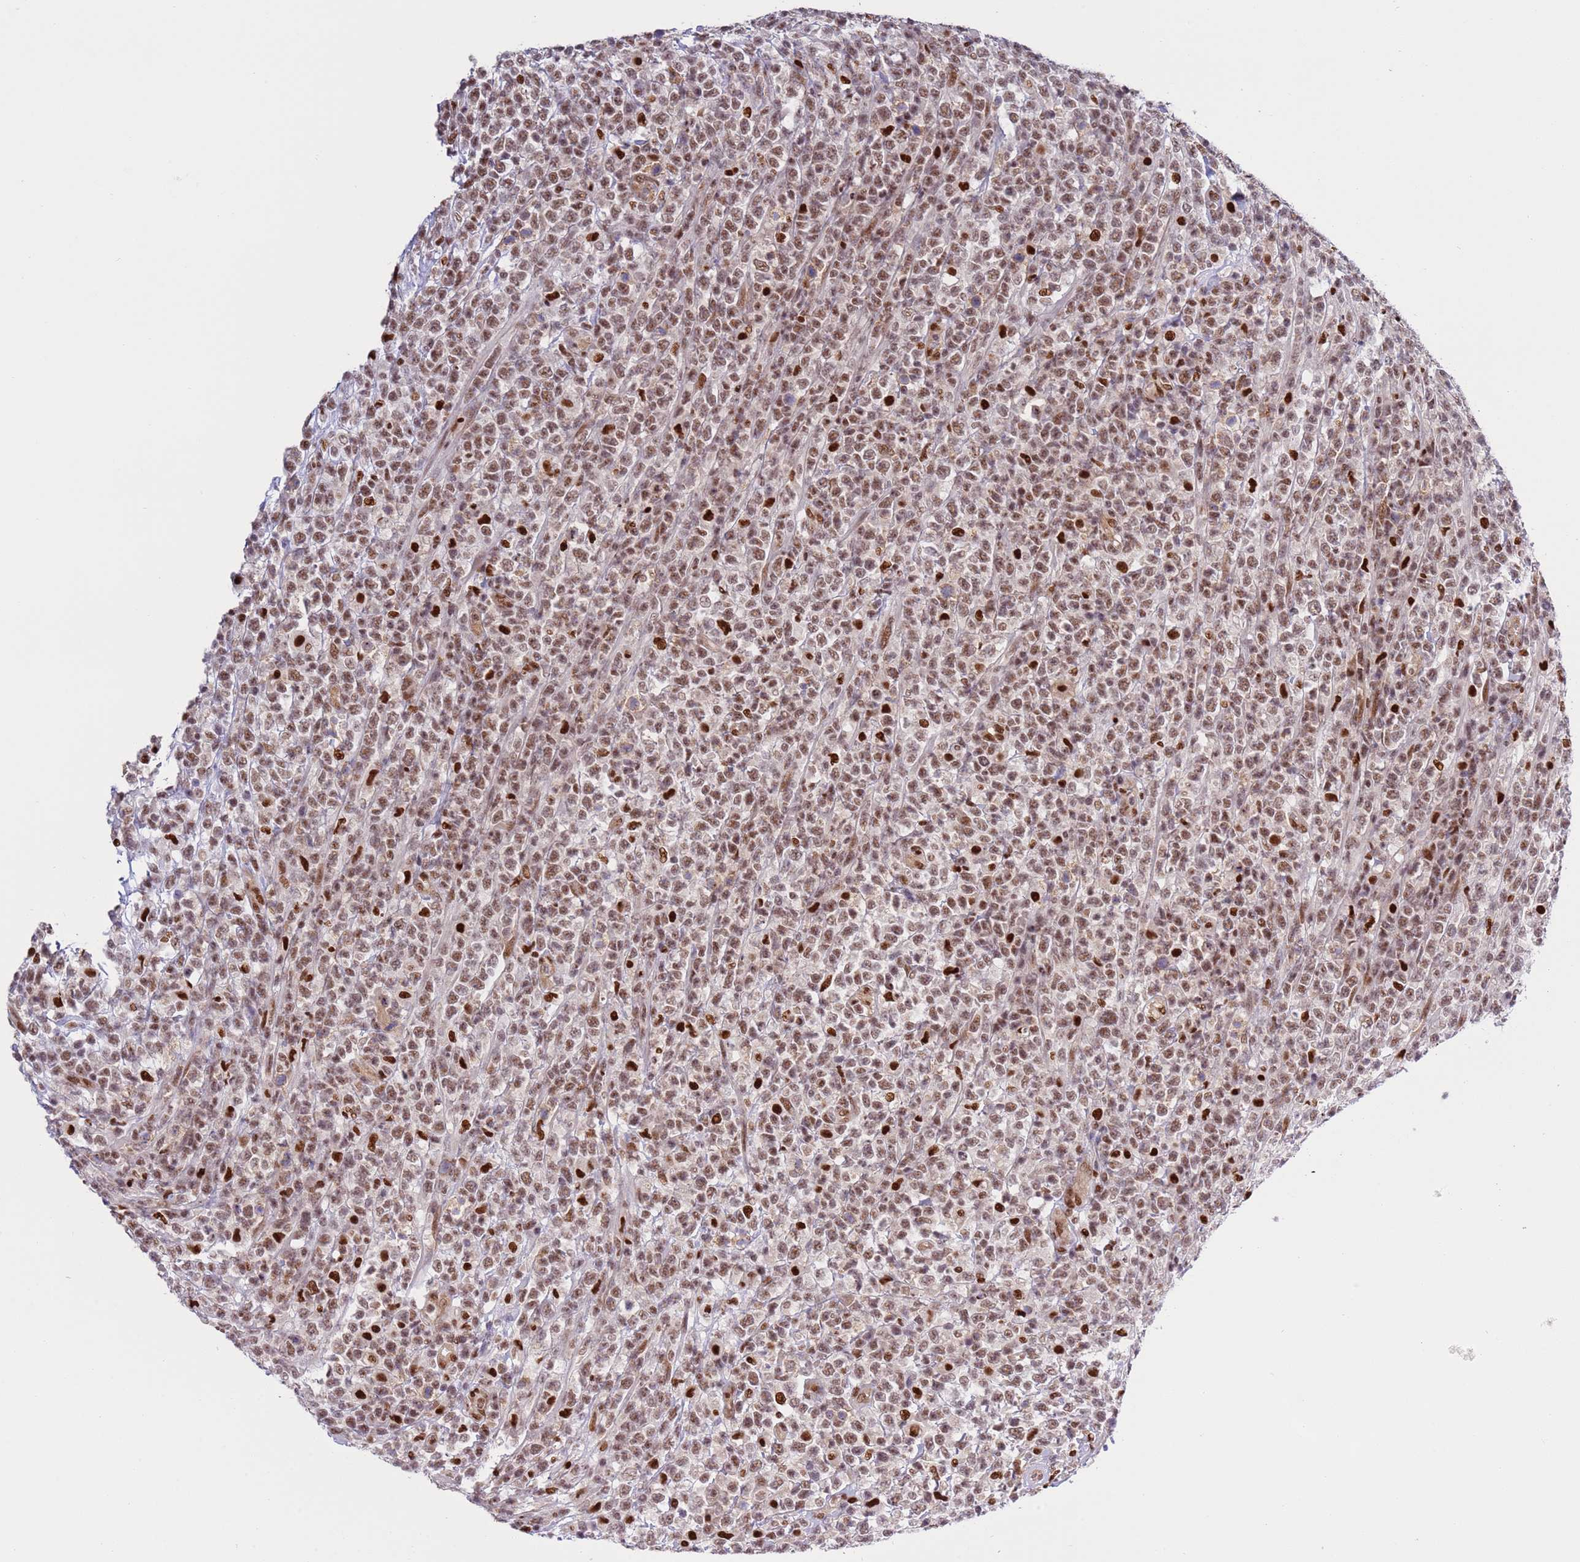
{"staining": {"intensity": "moderate", "quantity": ">75%", "location": "nuclear"}, "tissue": "lymphoma", "cell_type": "Tumor cells", "image_type": "cancer", "snomed": [{"axis": "morphology", "description": "Malignant lymphoma, non-Hodgkin's type, High grade"}, {"axis": "topography", "description": "Colon"}], "caption": "IHC histopathology image of neoplastic tissue: lymphoma stained using immunohistochemistry (IHC) reveals medium levels of moderate protein expression localized specifically in the nuclear of tumor cells, appearing as a nuclear brown color.", "gene": "PRPF6", "patient": {"sex": "female", "age": 53}}